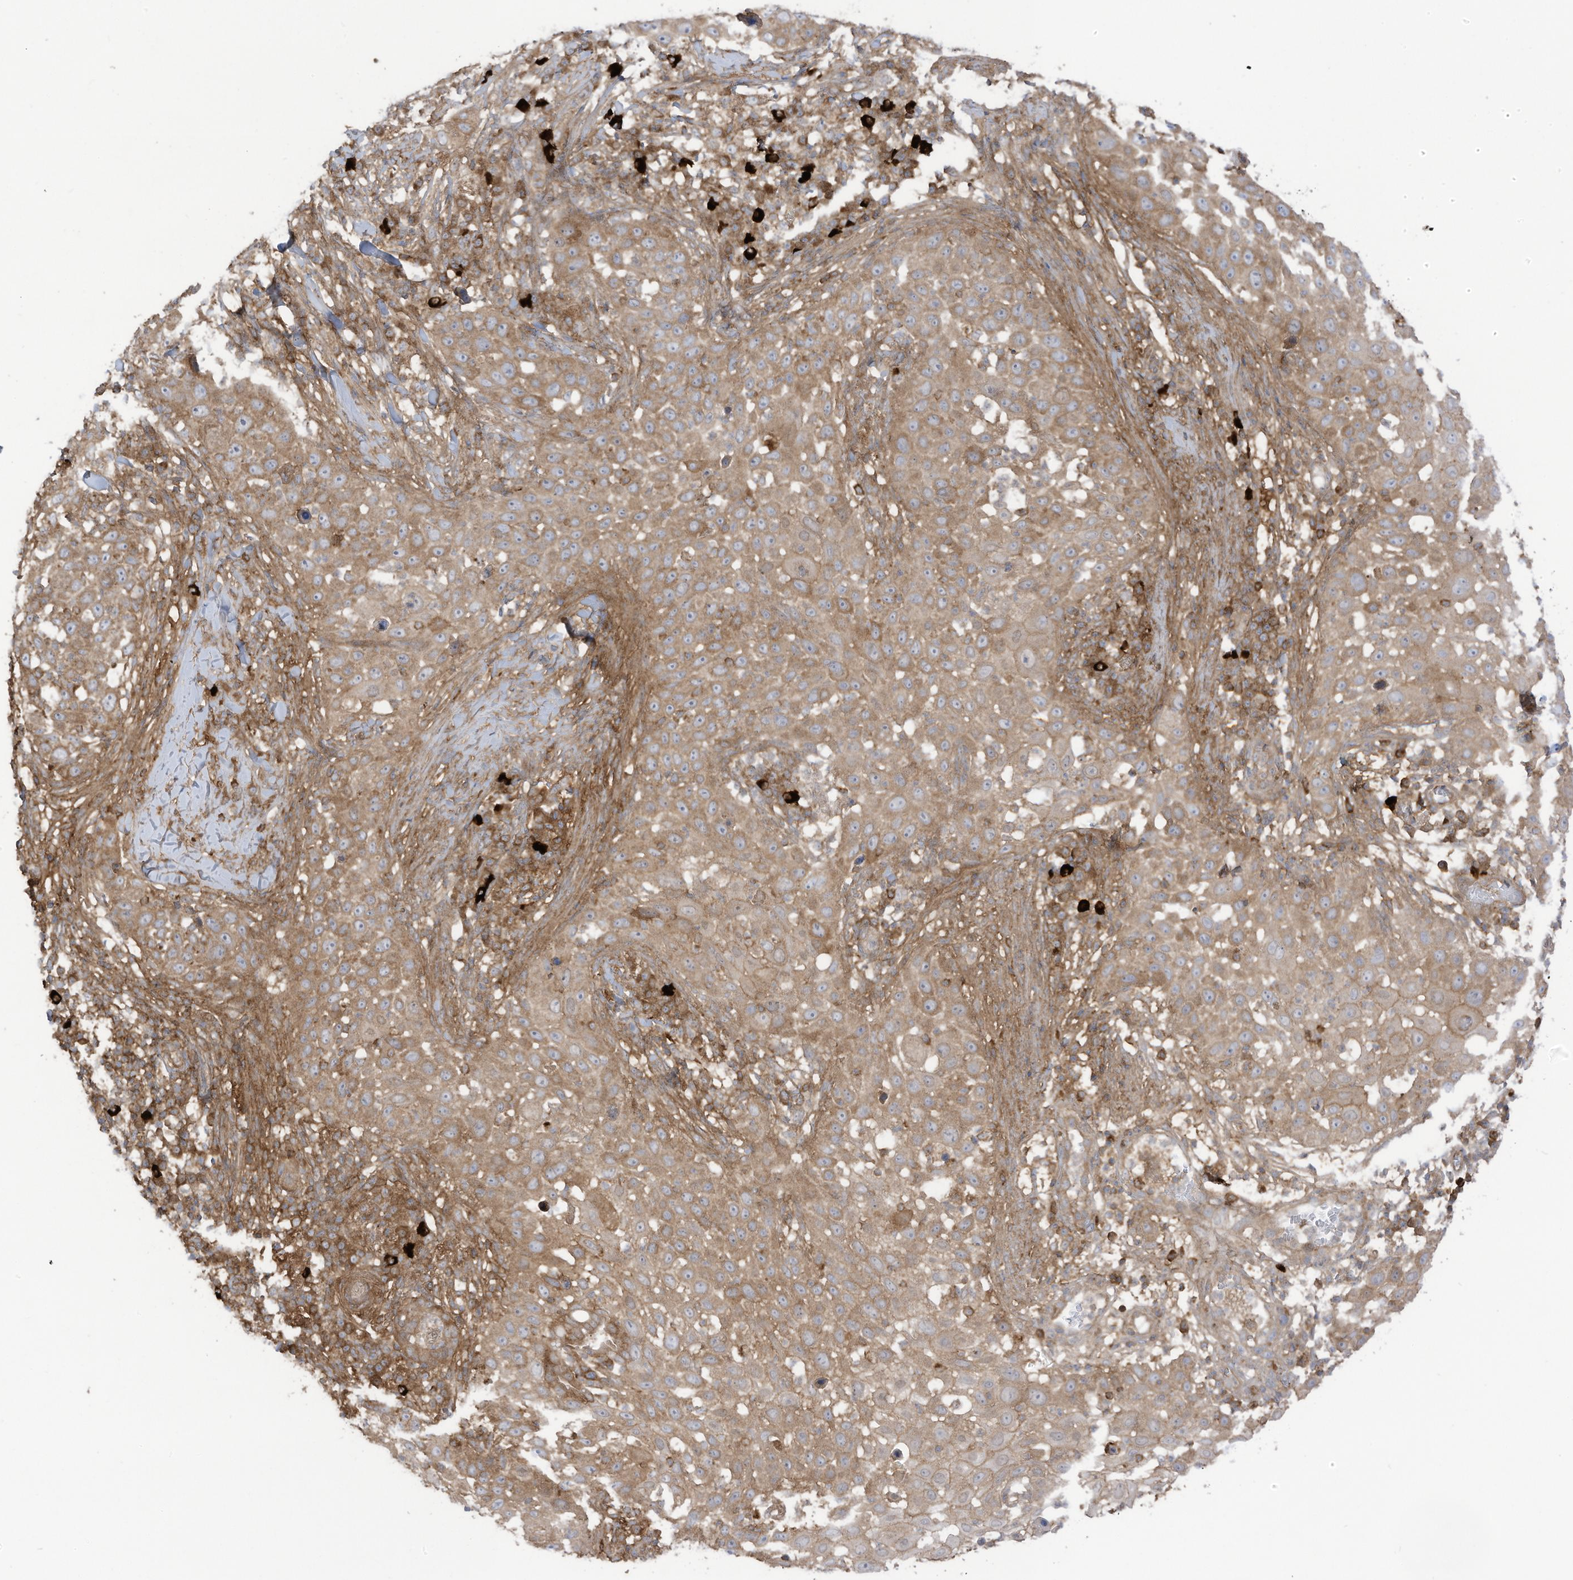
{"staining": {"intensity": "moderate", "quantity": ">75%", "location": "cytoplasmic/membranous"}, "tissue": "skin cancer", "cell_type": "Tumor cells", "image_type": "cancer", "snomed": [{"axis": "morphology", "description": "Squamous cell carcinoma, NOS"}, {"axis": "topography", "description": "Skin"}], "caption": "Skin squamous cell carcinoma tissue shows moderate cytoplasmic/membranous positivity in approximately >75% of tumor cells, visualized by immunohistochemistry. The staining is performed using DAB (3,3'-diaminobenzidine) brown chromogen to label protein expression. The nuclei are counter-stained blue using hematoxylin.", "gene": "REPS1", "patient": {"sex": "female", "age": 44}}